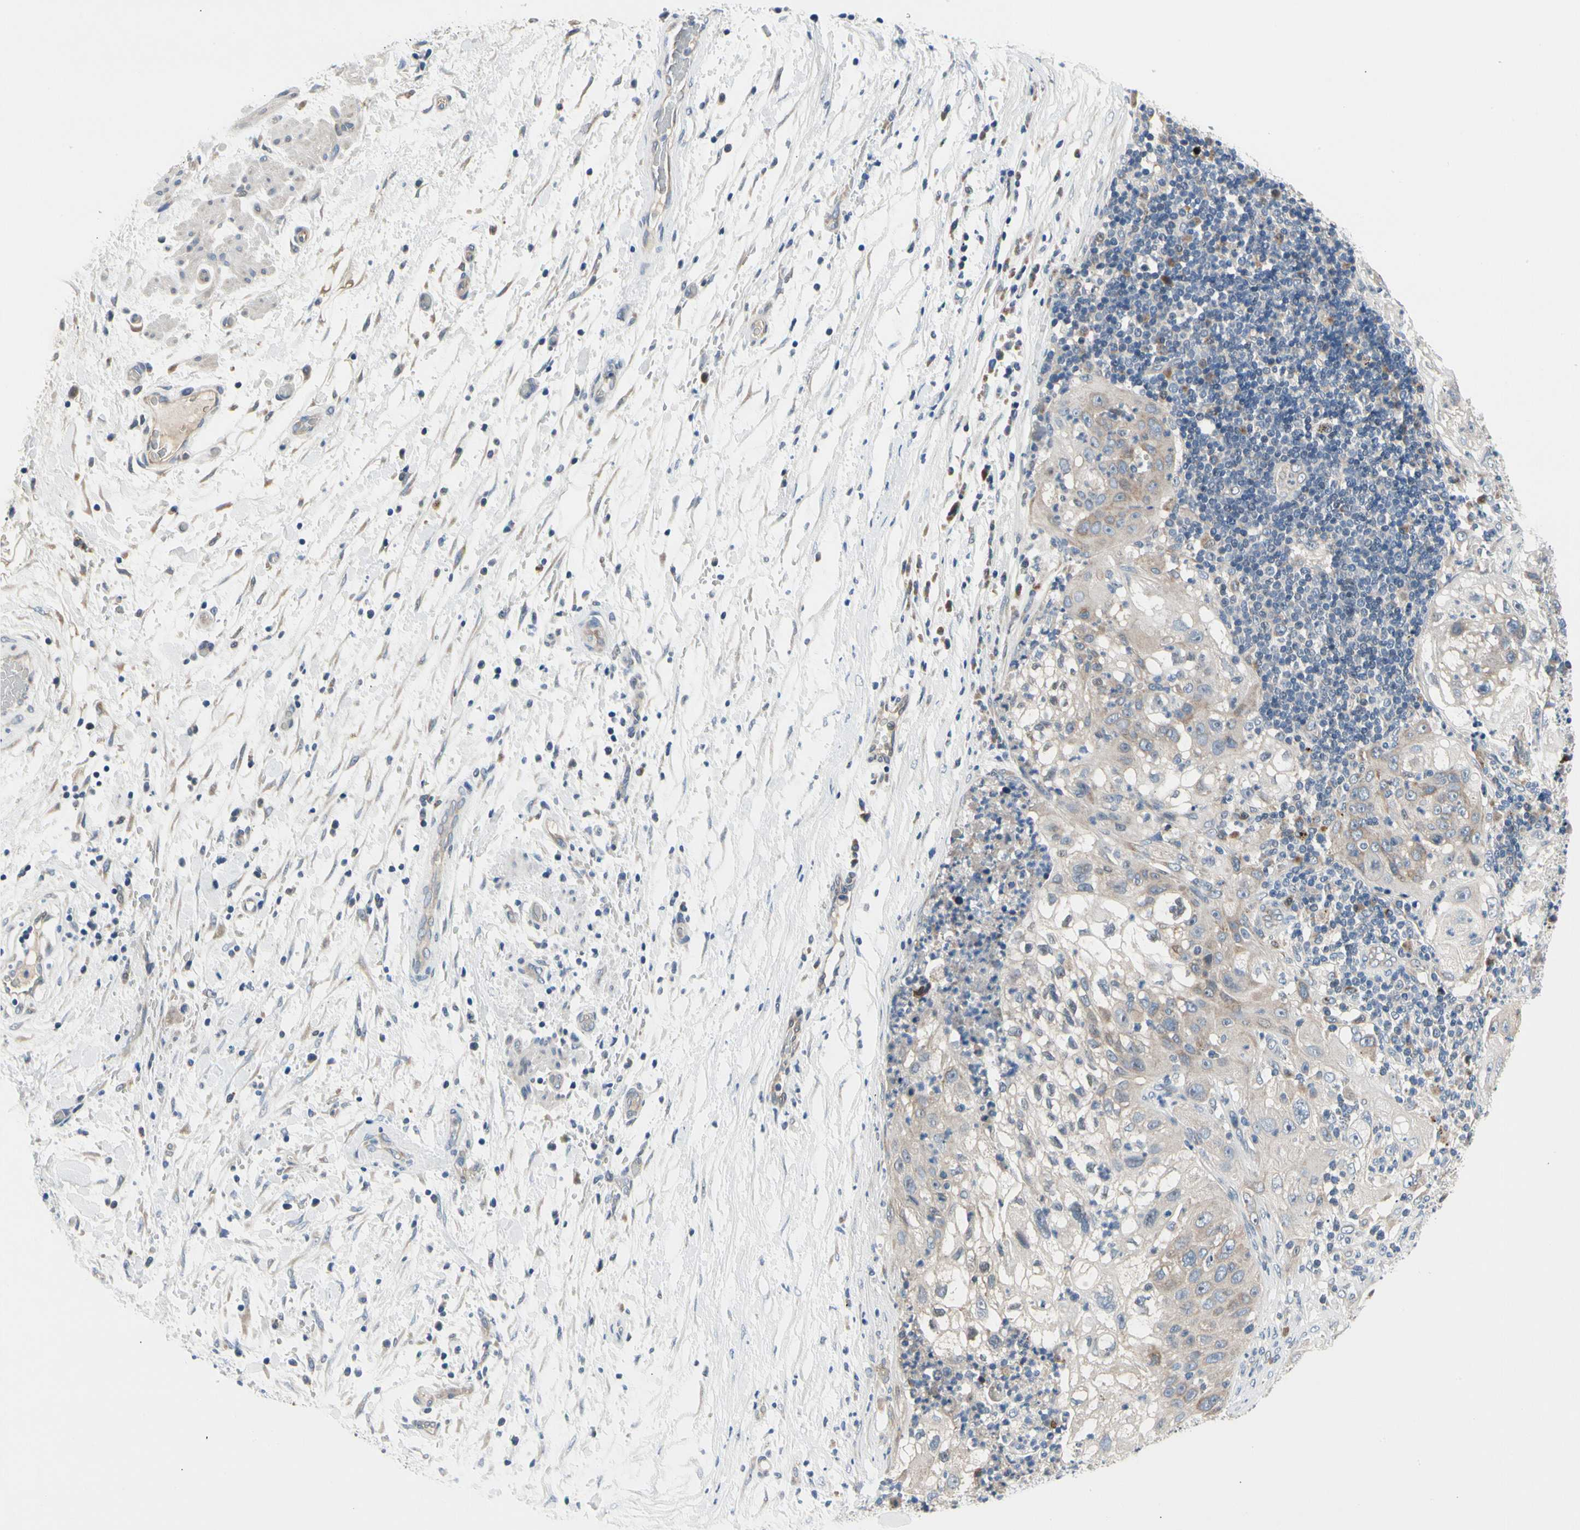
{"staining": {"intensity": "weak", "quantity": "<25%", "location": "cytoplasmic/membranous"}, "tissue": "lung cancer", "cell_type": "Tumor cells", "image_type": "cancer", "snomed": [{"axis": "morphology", "description": "Inflammation, NOS"}, {"axis": "morphology", "description": "Squamous cell carcinoma, NOS"}, {"axis": "topography", "description": "Lymph node"}, {"axis": "topography", "description": "Soft tissue"}, {"axis": "topography", "description": "Lung"}], "caption": "A micrograph of human lung cancer is negative for staining in tumor cells.", "gene": "NFASC", "patient": {"sex": "male", "age": 66}}